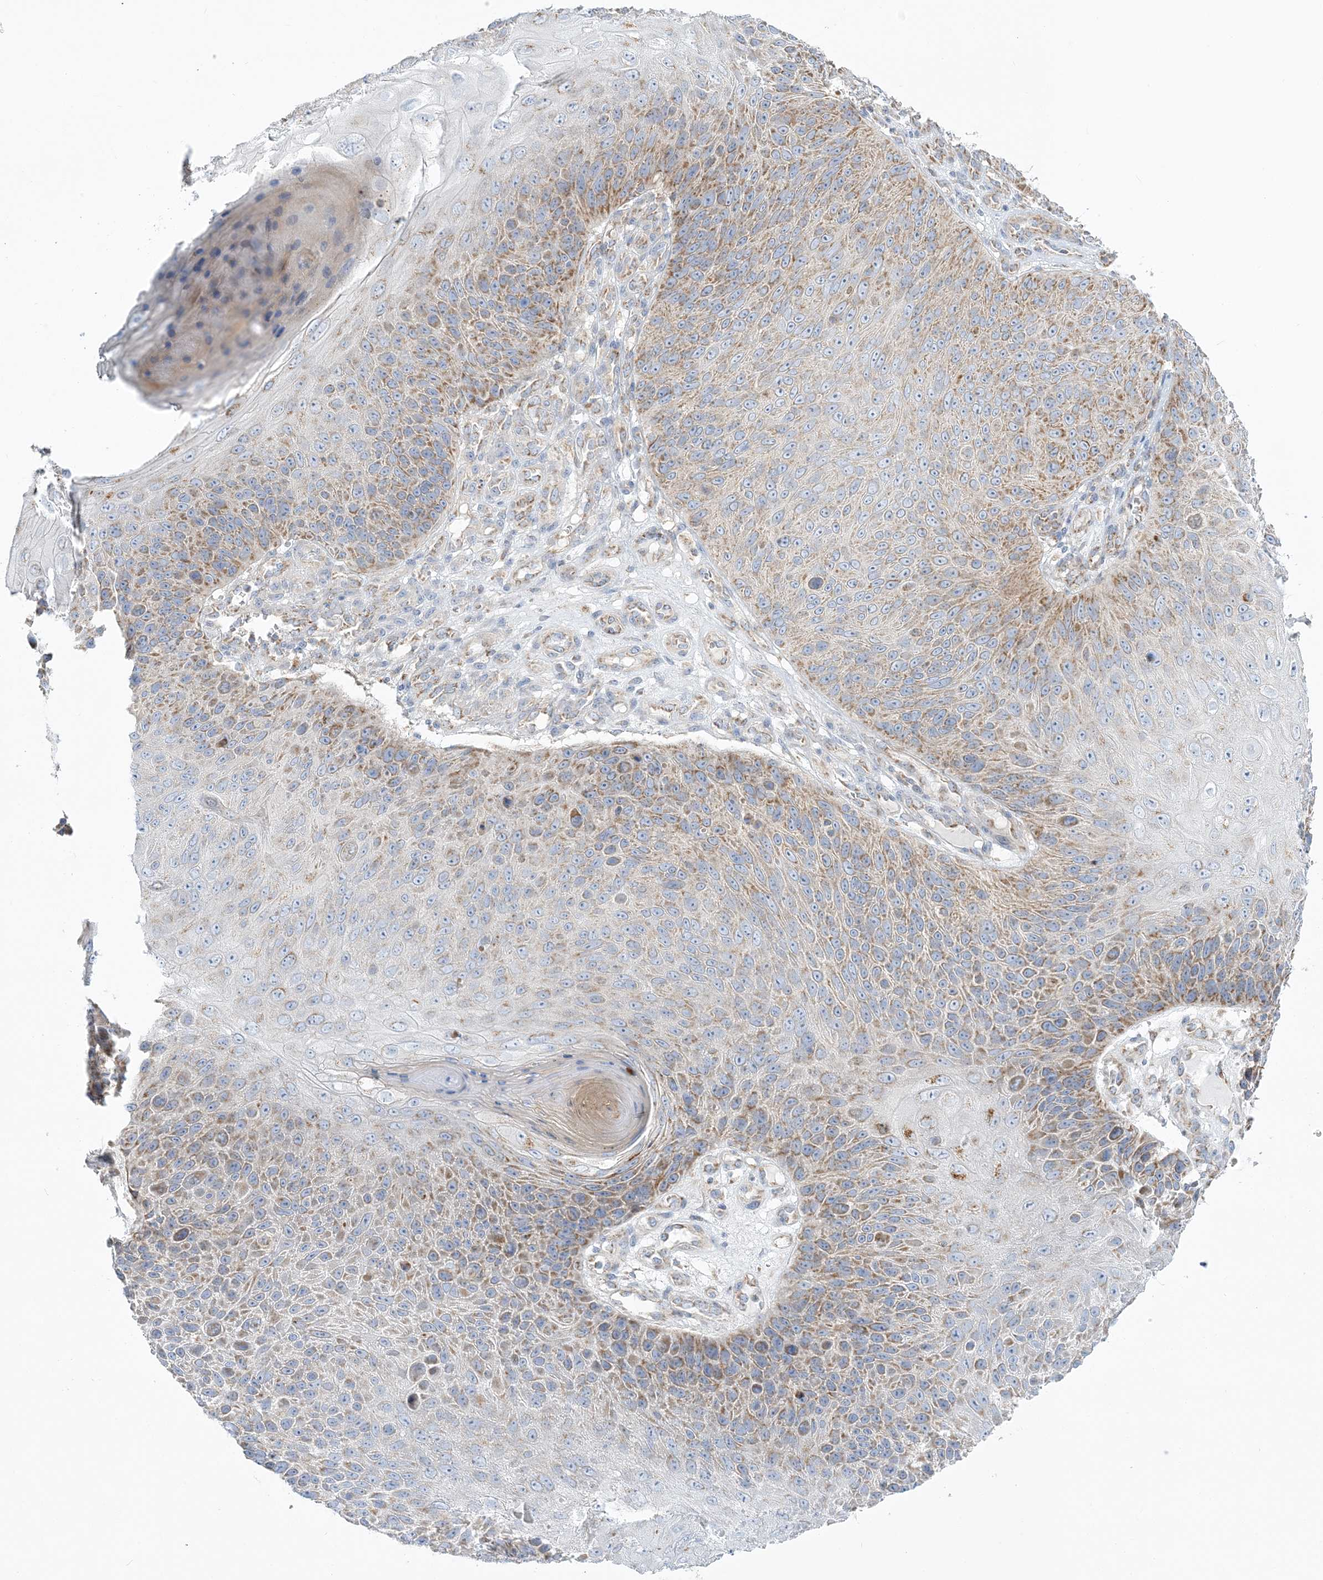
{"staining": {"intensity": "moderate", "quantity": ">75%", "location": "cytoplasmic/membranous"}, "tissue": "skin cancer", "cell_type": "Tumor cells", "image_type": "cancer", "snomed": [{"axis": "morphology", "description": "Squamous cell carcinoma, NOS"}, {"axis": "topography", "description": "Skin"}], "caption": "Protein positivity by IHC displays moderate cytoplasmic/membranous positivity in about >75% of tumor cells in squamous cell carcinoma (skin).", "gene": "TBC1D14", "patient": {"sex": "female", "age": 88}}